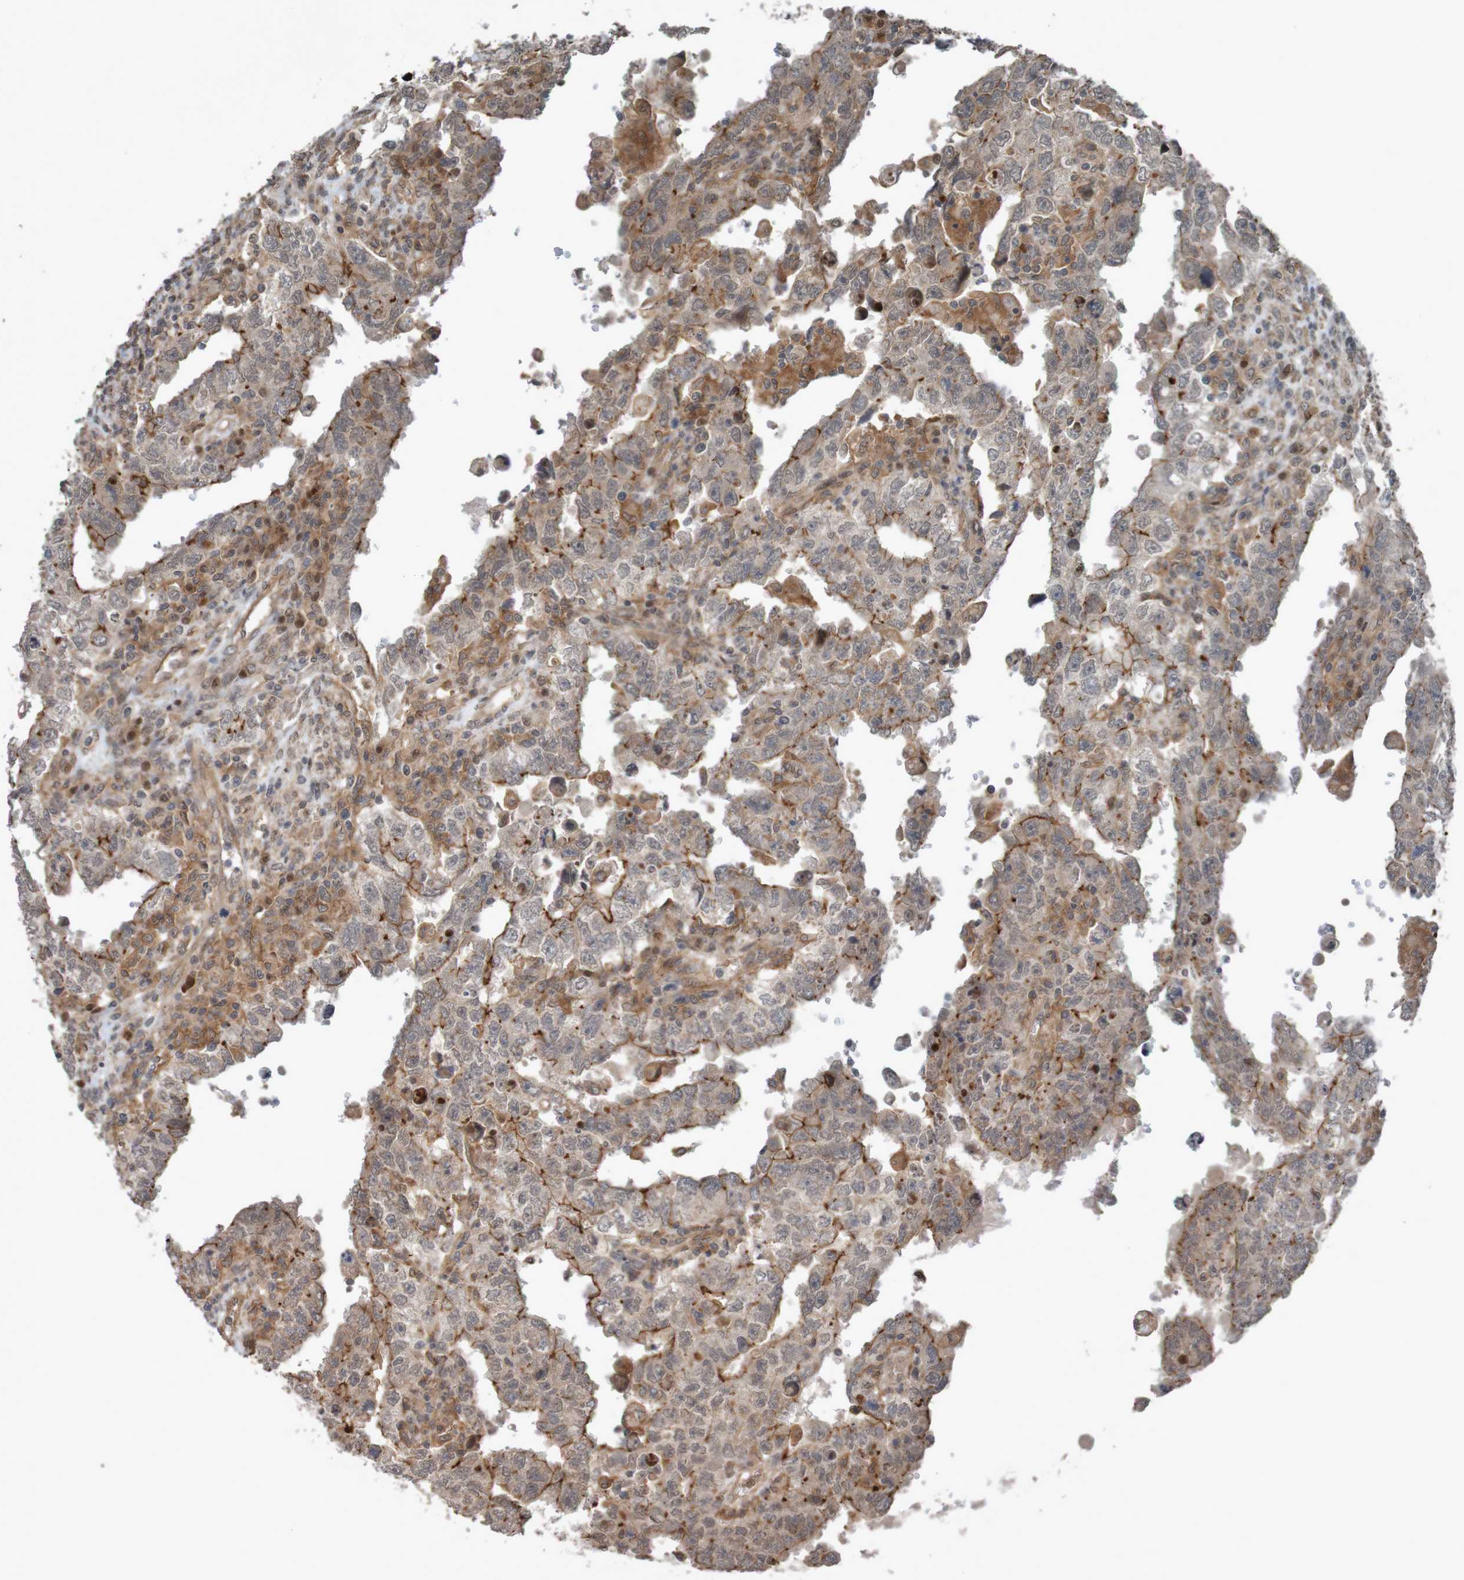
{"staining": {"intensity": "moderate", "quantity": "25%-75%", "location": "cytoplasmic/membranous"}, "tissue": "testis cancer", "cell_type": "Tumor cells", "image_type": "cancer", "snomed": [{"axis": "morphology", "description": "Carcinoma, Embryonal, NOS"}, {"axis": "topography", "description": "Testis"}], "caption": "This histopathology image exhibits IHC staining of testis cancer (embryonal carcinoma), with medium moderate cytoplasmic/membranous staining in approximately 25%-75% of tumor cells.", "gene": "ARHGEF11", "patient": {"sex": "male", "age": 26}}